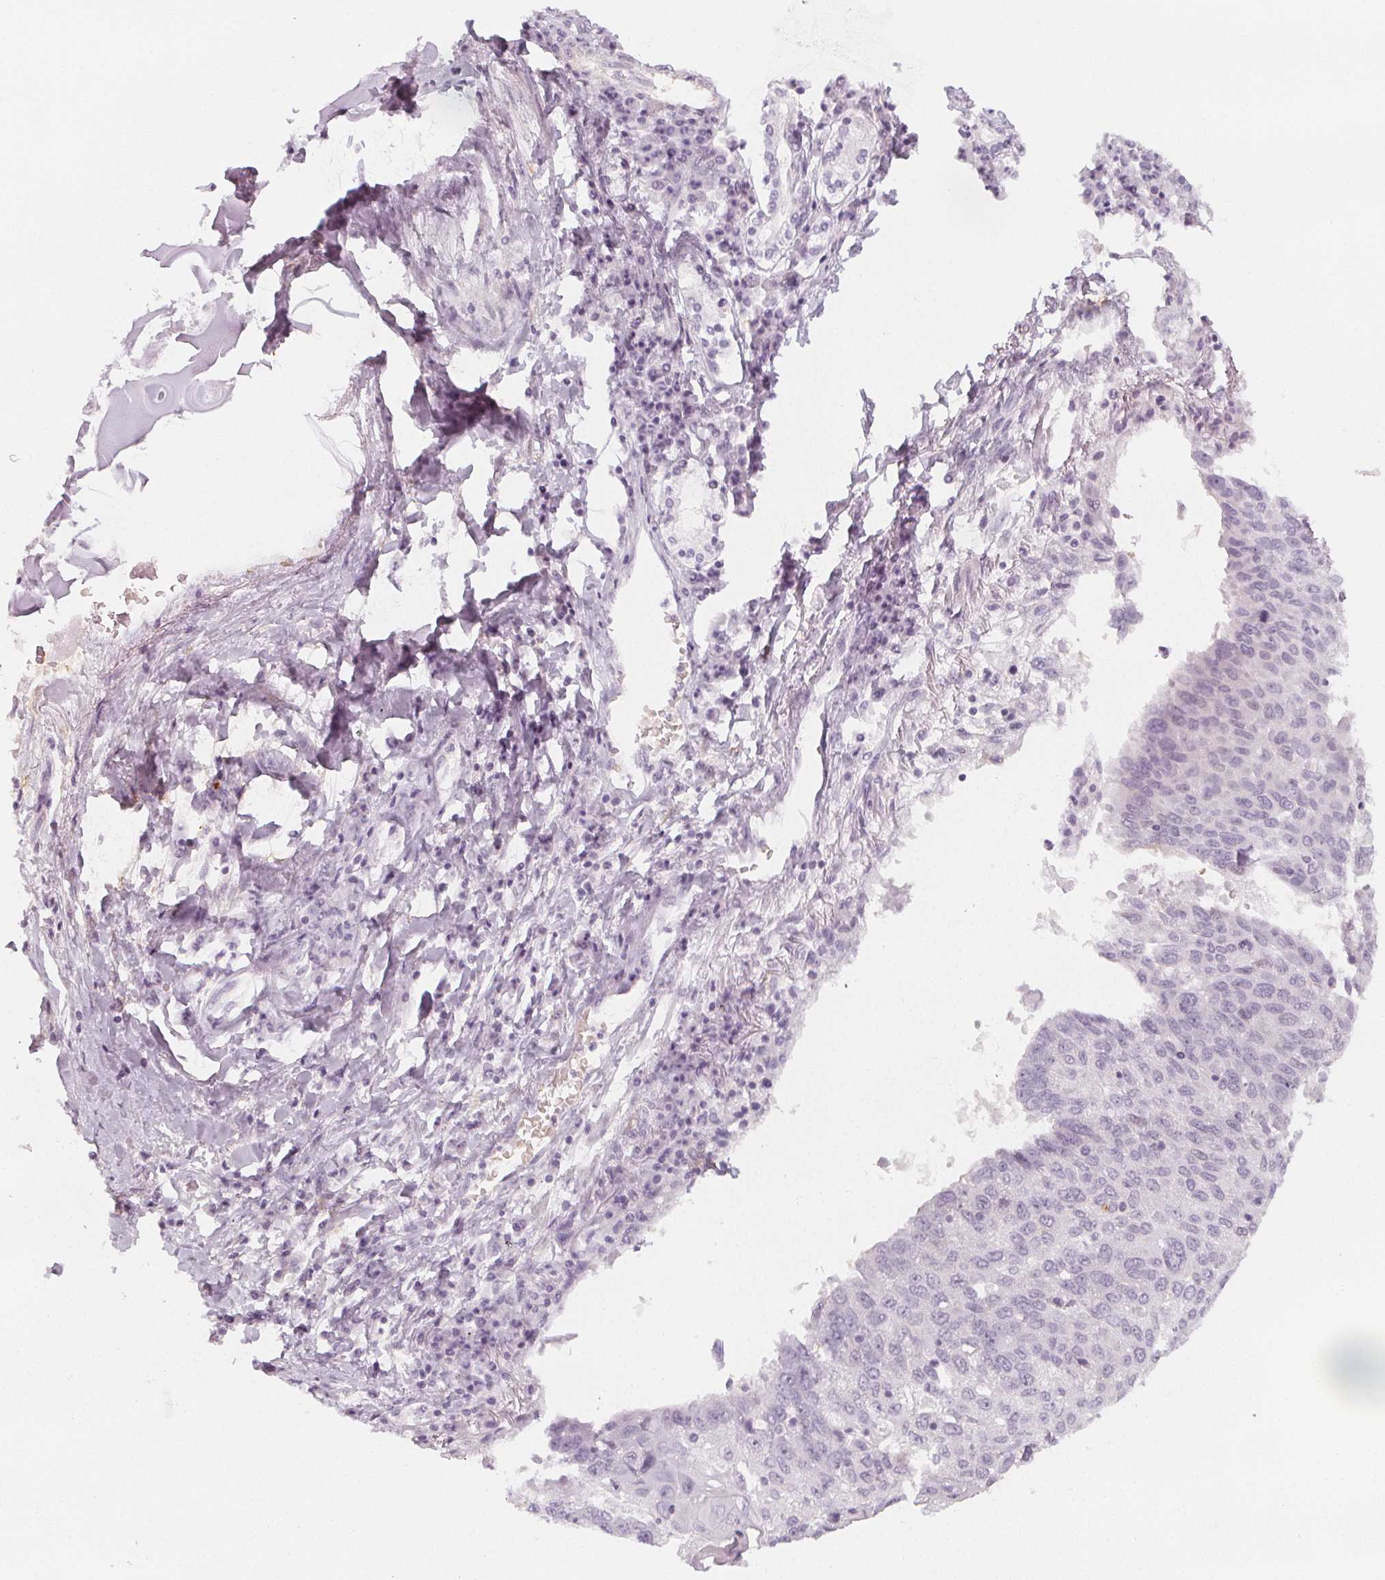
{"staining": {"intensity": "negative", "quantity": "none", "location": "none"}, "tissue": "lung cancer", "cell_type": "Tumor cells", "image_type": "cancer", "snomed": [{"axis": "morphology", "description": "Squamous cell carcinoma, NOS"}, {"axis": "topography", "description": "Lung"}], "caption": "Image shows no significant protein positivity in tumor cells of lung squamous cell carcinoma.", "gene": "MAP1A", "patient": {"sex": "male", "age": 73}}